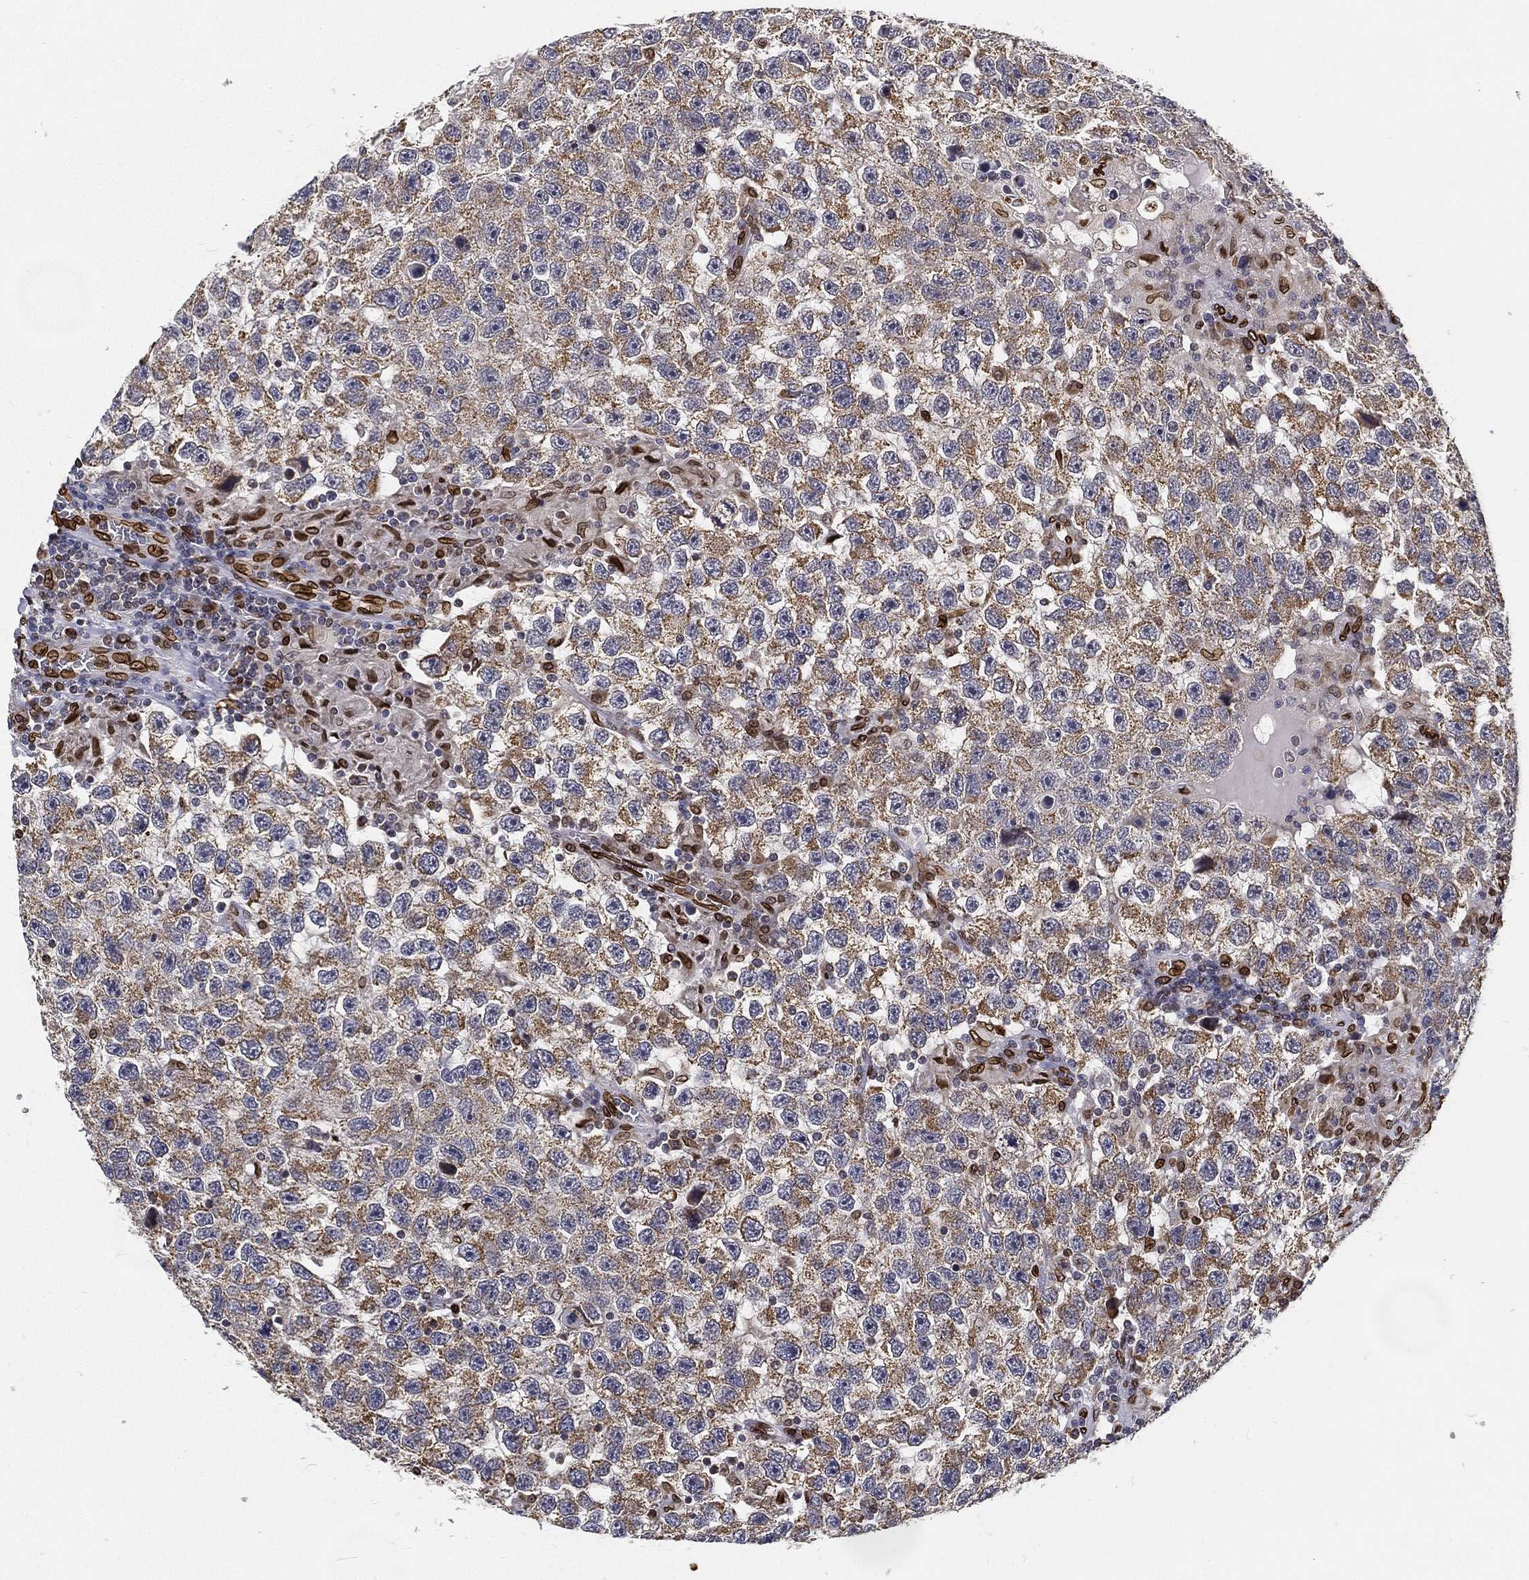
{"staining": {"intensity": "moderate", "quantity": "25%-75%", "location": "nuclear"}, "tissue": "testis cancer", "cell_type": "Tumor cells", "image_type": "cancer", "snomed": [{"axis": "morphology", "description": "Seminoma, NOS"}, {"axis": "topography", "description": "Testis"}], "caption": "DAB (3,3'-diaminobenzidine) immunohistochemical staining of testis cancer reveals moderate nuclear protein staining in about 25%-75% of tumor cells. (IHC, brightfield microscopy, high magnification).", "gene": "PALB2", "patient": {"sex": "male", "age": 26}}